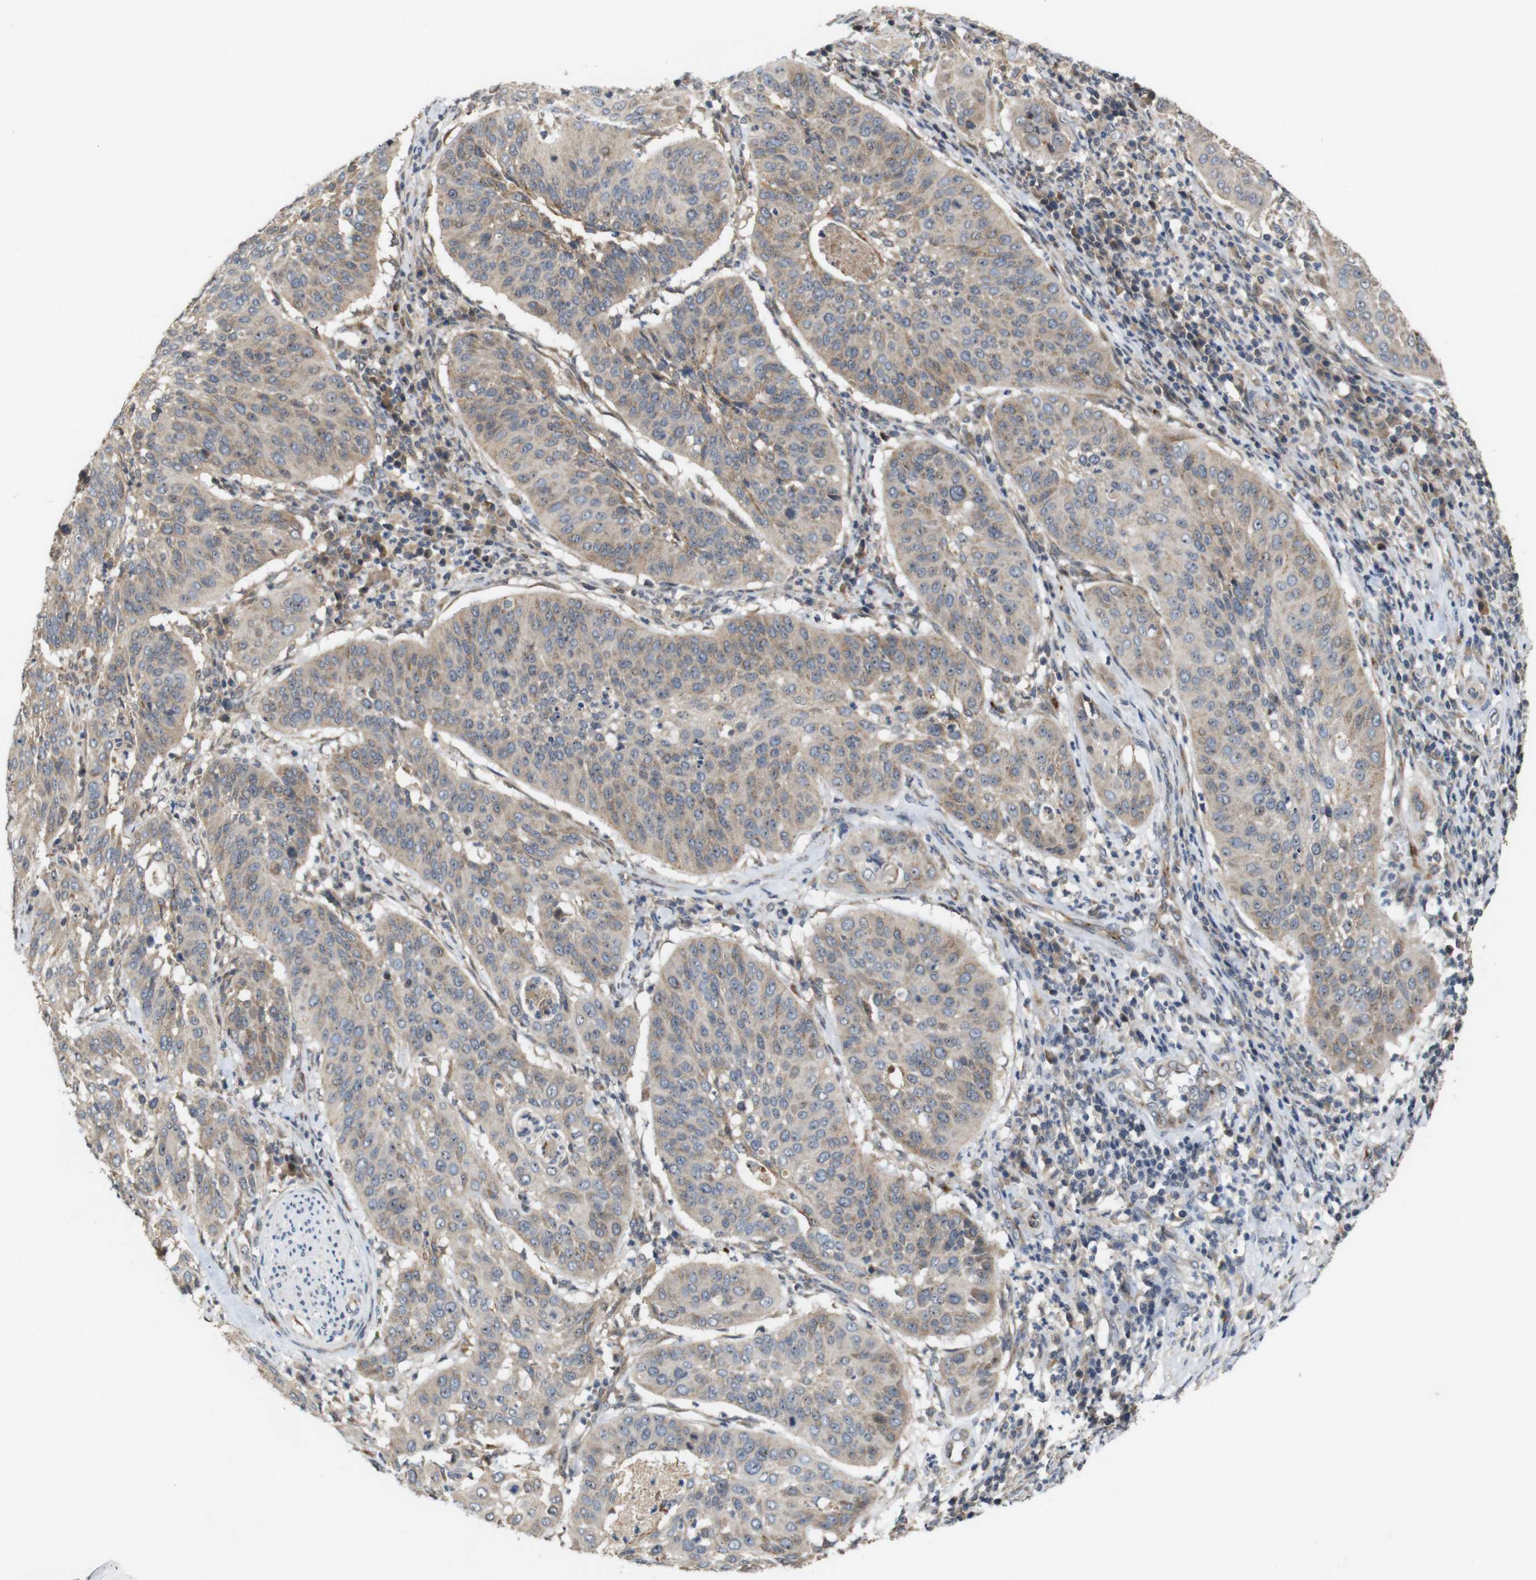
{"staining": {"intensity": "weak", "quantity": "<25%", "location": "cytoplasmic/membranous"}, "tissue": "cervical cancer", "cell_type": "Tumor cells", "image_type": "cancer", "snomed": [{"axis": "morphology", "description": "Normal tissue, NOS"}, {"axis": "morphology", "description": "Squamous cell carcinoma, NOS"}, {"axis": "topography", "description": "Cervix"}], "caption": "Immunohistochemical staining of cervical cancer (squamous cell carcinoma) exhibits no significant staining in tumor cells.", "gene": "EFCAB14", "patient": {"sex": "female", "age": 39}}